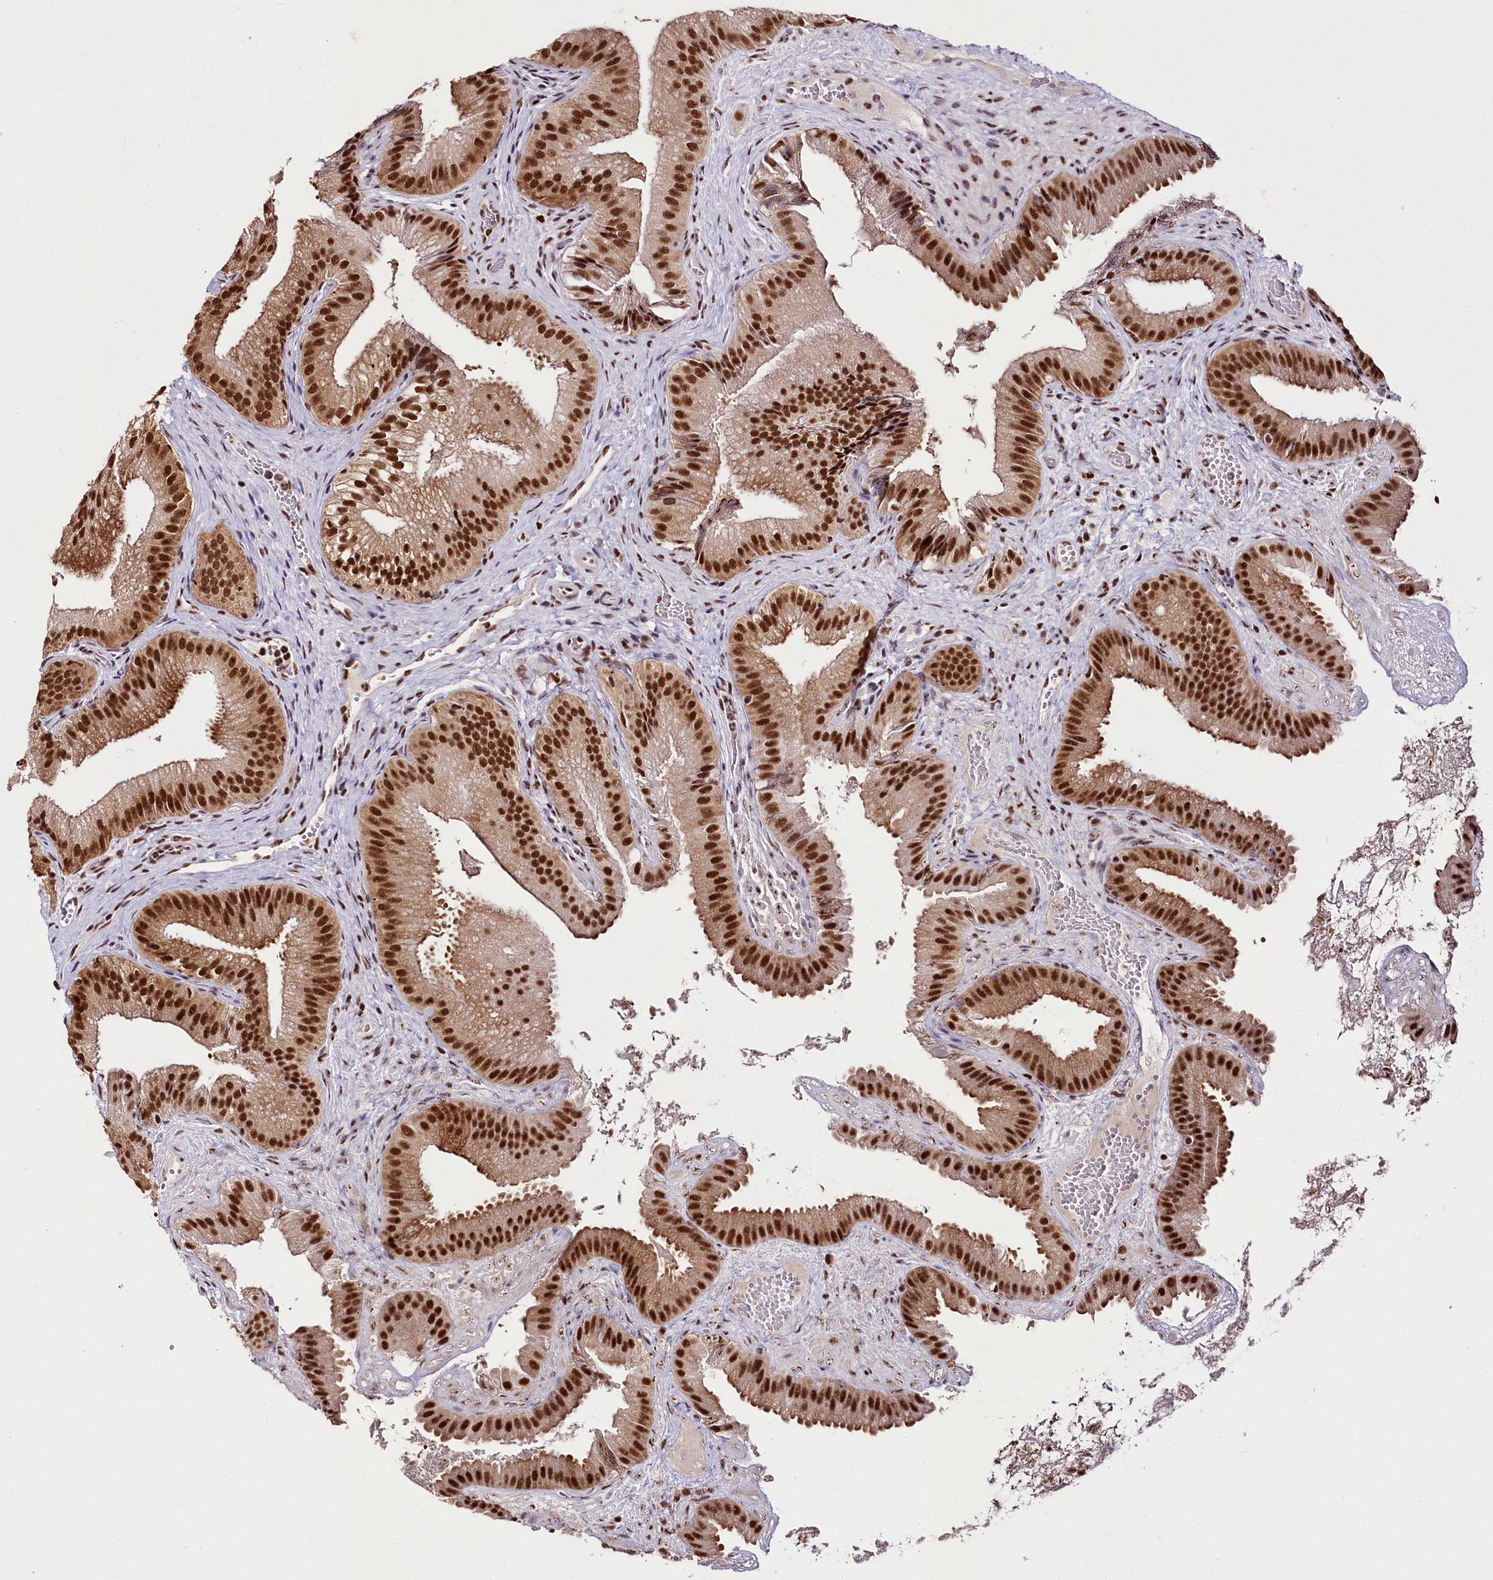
{"staining": {"intensity": "strong", "quantity": ">75%", "location": "cytoplasmic/membranous,nuclear"}, "tissue": "gallbladder", "cell_type": "Glandular cells", "image_type": "normal", "snomed": [{"axis": "morphology", "description": "Normal tissue, NOS"}, {"axis": "topography", "description": "Gallbladder"}], "caption": "The histopathology image demonstrates immunohistochemical staining of normal gallbladder. There is strong cytoplasmic/membranous,nuclear staining is present in approximately >75% of glandular cells. (DAB IHC with brightfield microscopy, high magnification).", "gene": "SMARCE1", "patient": {"sex": "female", "age": 30}}